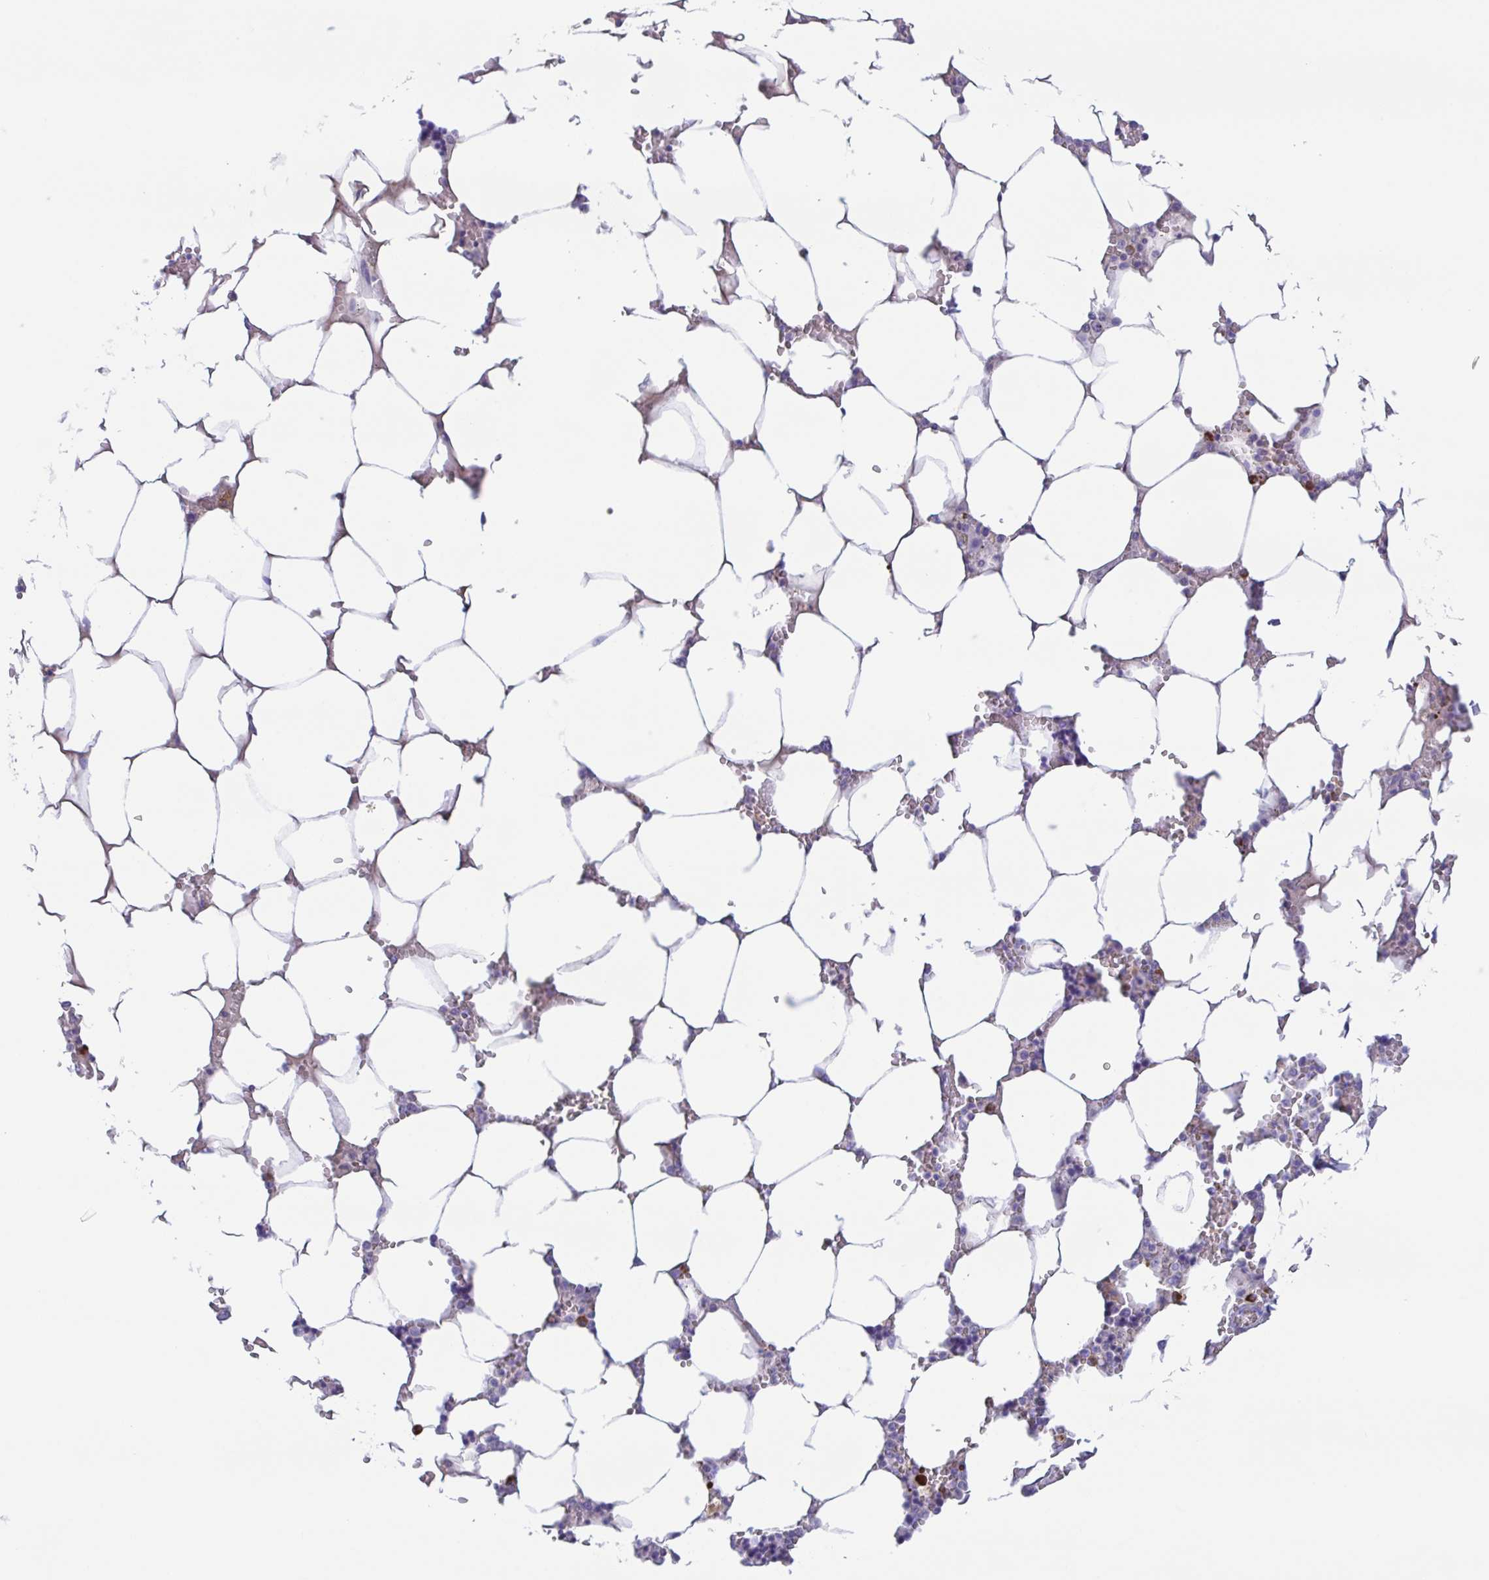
{"staining": {"intensity": "weak", "quantity": "<25%", "location": "cytoplasmic/membranous"}, "tissue": "bone marrow", "cell_type": "Hematopoietic cells", "image_type": "normal", "snomed": [{"axis": "morphology", "description": "Normal tissue, NOS"}, {"axis": "topography", "description": "Bone marrow"}], "caption": "Immunohistochemistry histopathology image of unremarkable bone marrow stained for a protein (brown), which reveals no expression in hematopoietic cells.", "gene": "ARPP21", "patient": {"sex": "male", "age": 64}}